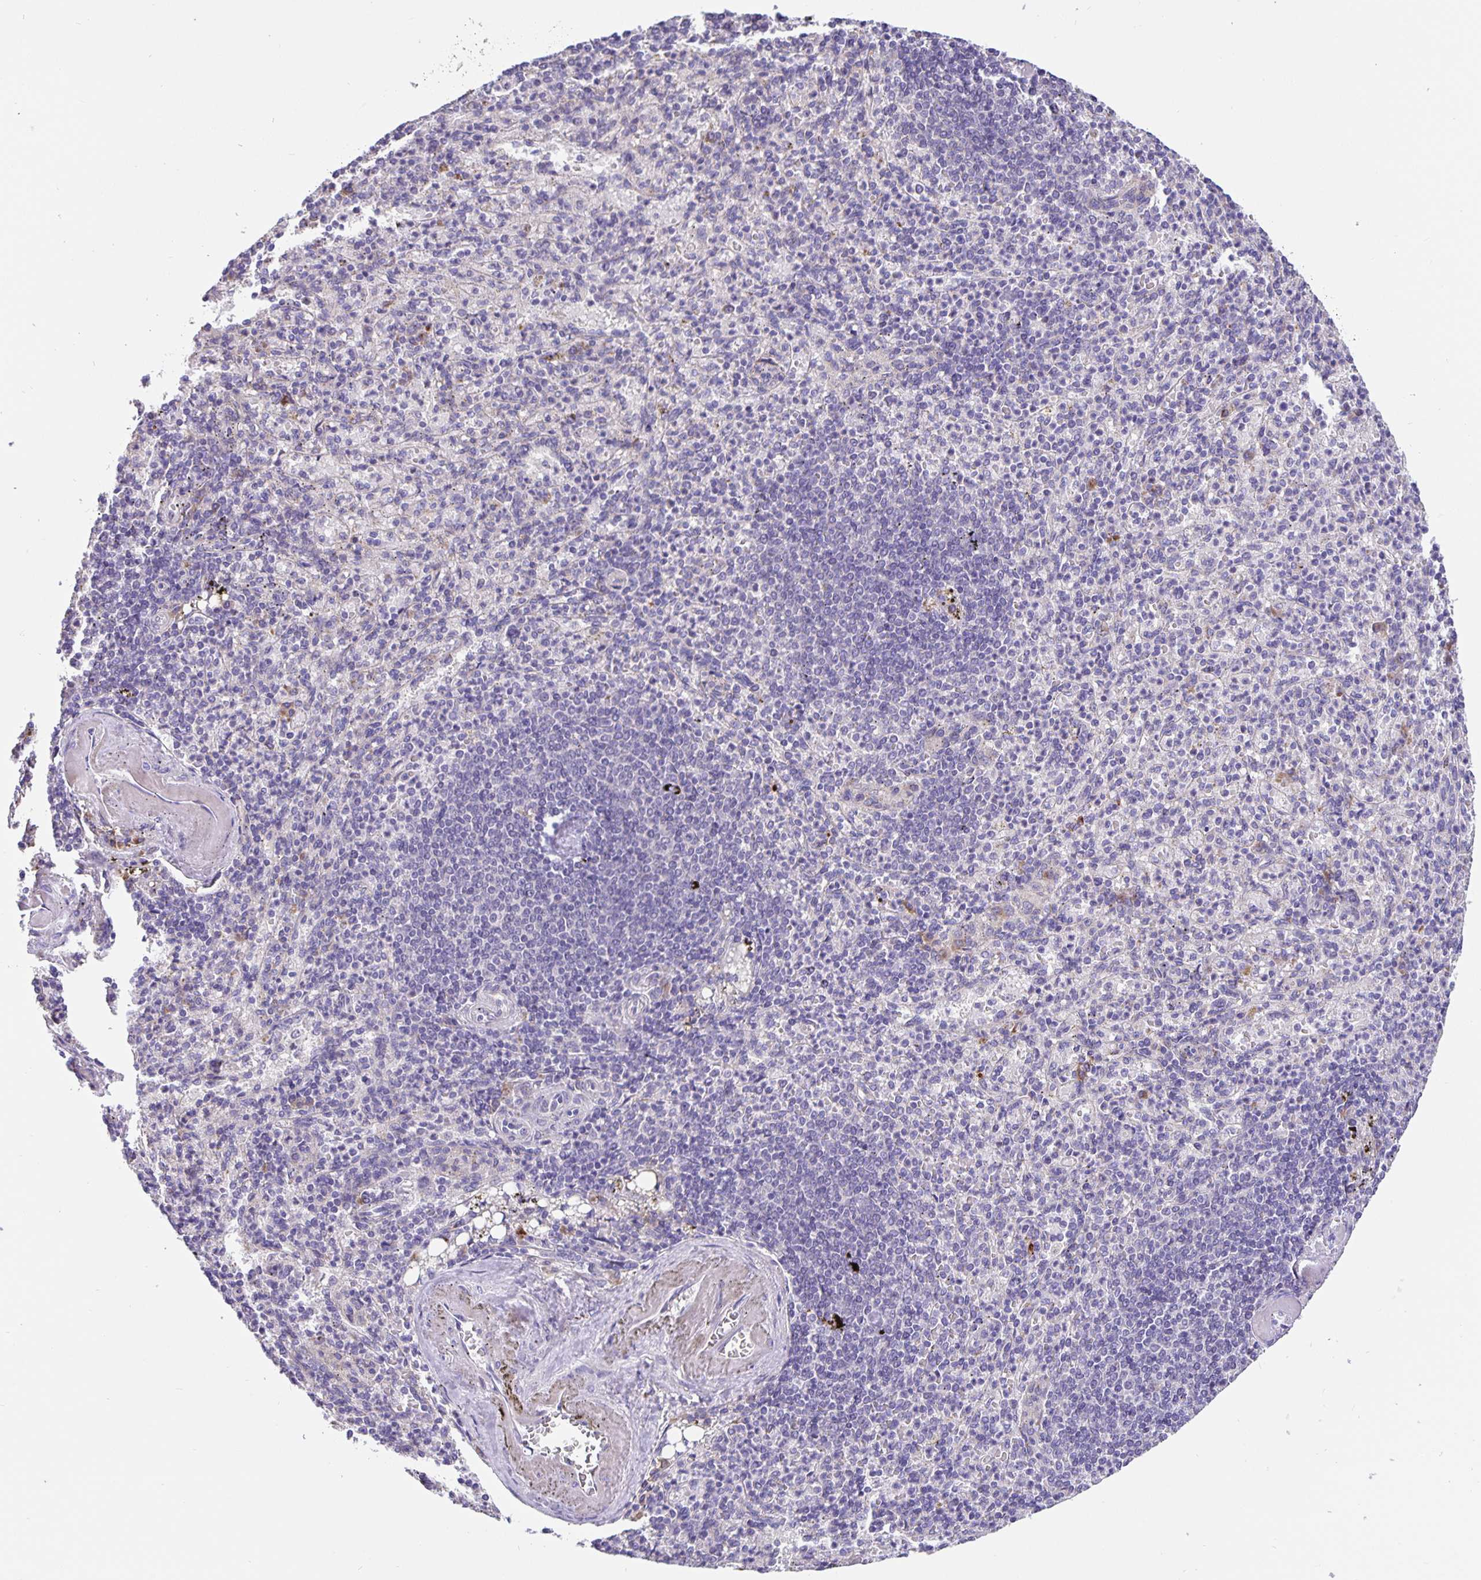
{"staining": {"intensity": "moderate", "quantity": "<25%", "location": "cytoplasmic/membranous"}, "tissue": "spleen", "cell_type": "Cells in red pulp", "image_type": "normal", "snomed": [{"axis": "morphology", "description": "Normal tissue, NOS"}, {"axis": "topography", "description": "Spleen"}], "caption": "Spleen stained with immunohistochemistry (IHC) shows moderate cytoplasmic/membranous expression in approximately <25% of cells in red pulp.", "gene": "EML6", "patient": {"sex": "female", "age": 74}}